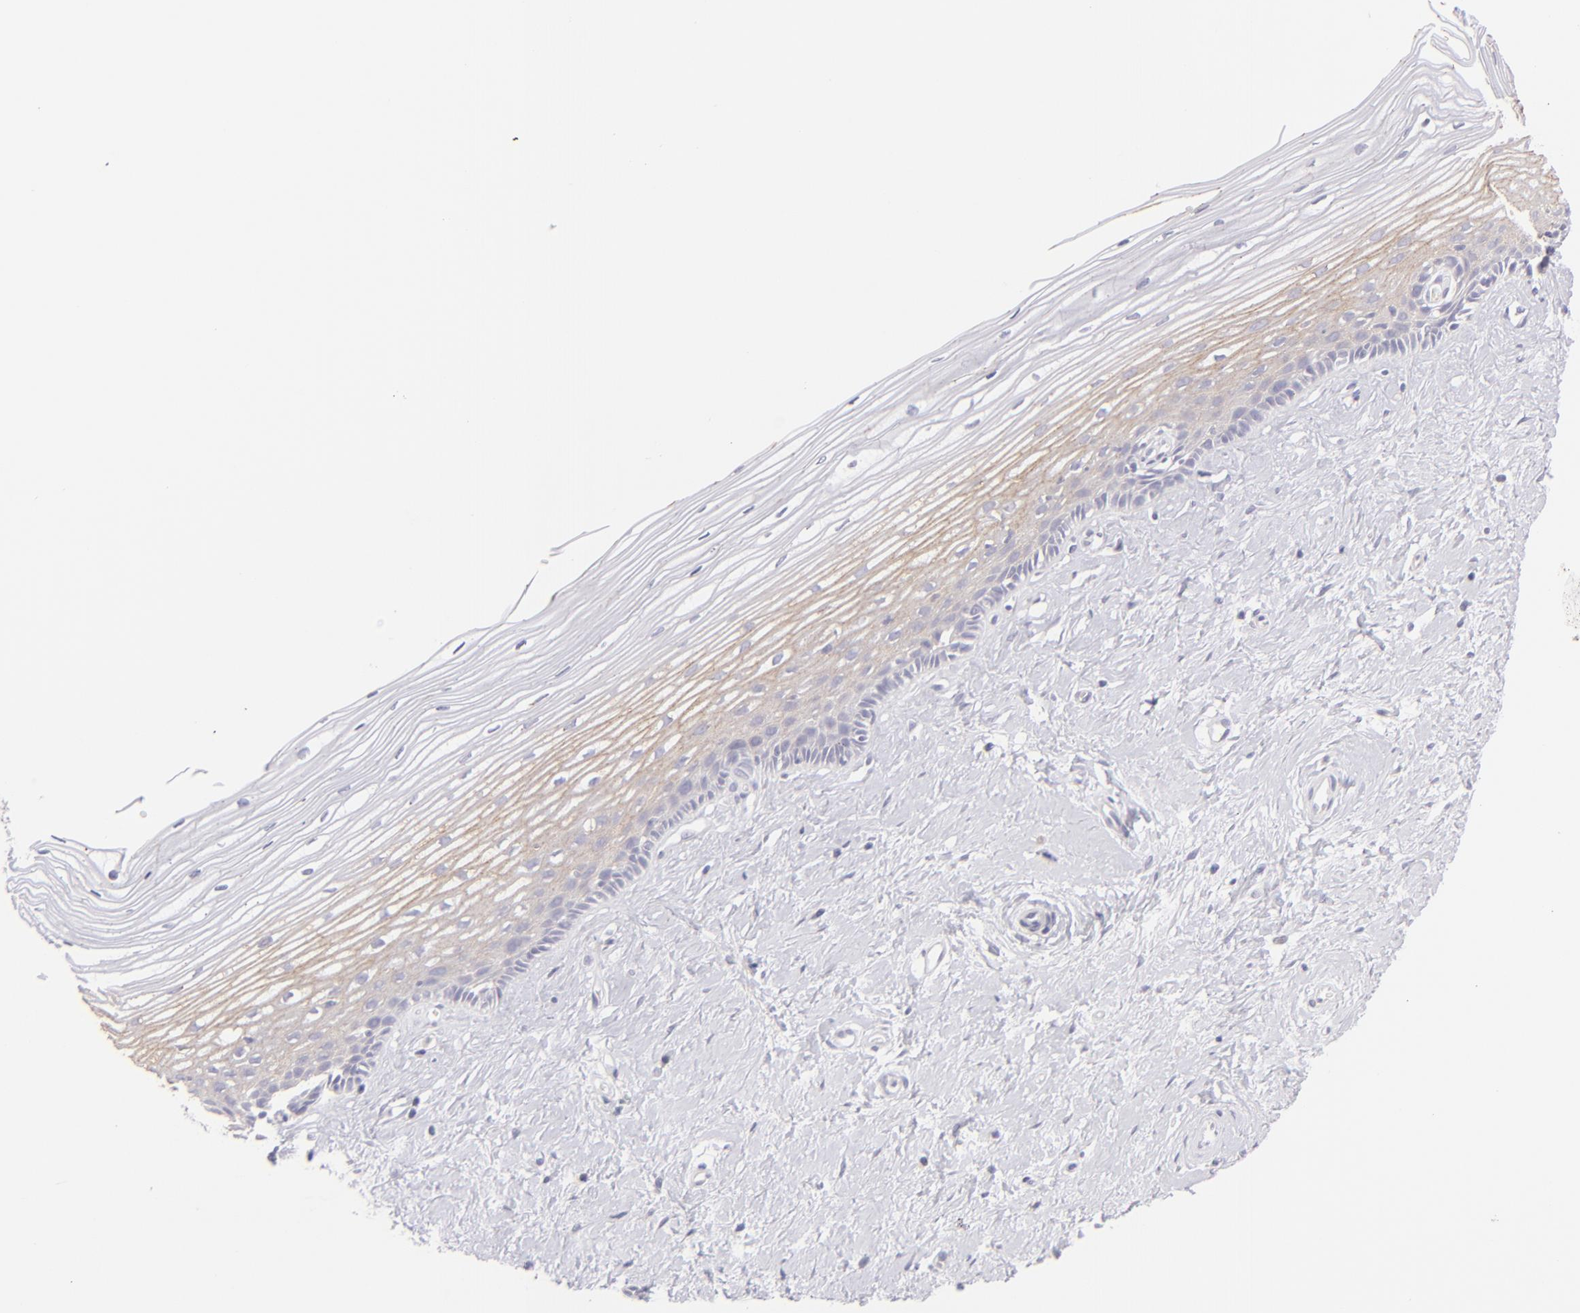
{"staining": {"intensity": "weak", "quantity": "25%-75%", "location": "cytoplasmic/membranous"}, "tissue": "cervix", "cell_type": "Glandular cells", "image_type": "normal", "snomed": [{"axis": "morphology", "description": "Normal tissue, NOS"}, {"axis": "topography", "description": "Cervix"}], "caption": "DAB immunohistochemical staining of benign human cervix exhibits weak cytoplasmic/membranous protein expression in about 25%-75% of glandular cells. The staining is performed using DAB brown chromogen to label protein expression. The nuclei are counter-stained blue using hematoxylin.", "gene": "CLDN4", "patient": {"sex": "female", "age": 40}}